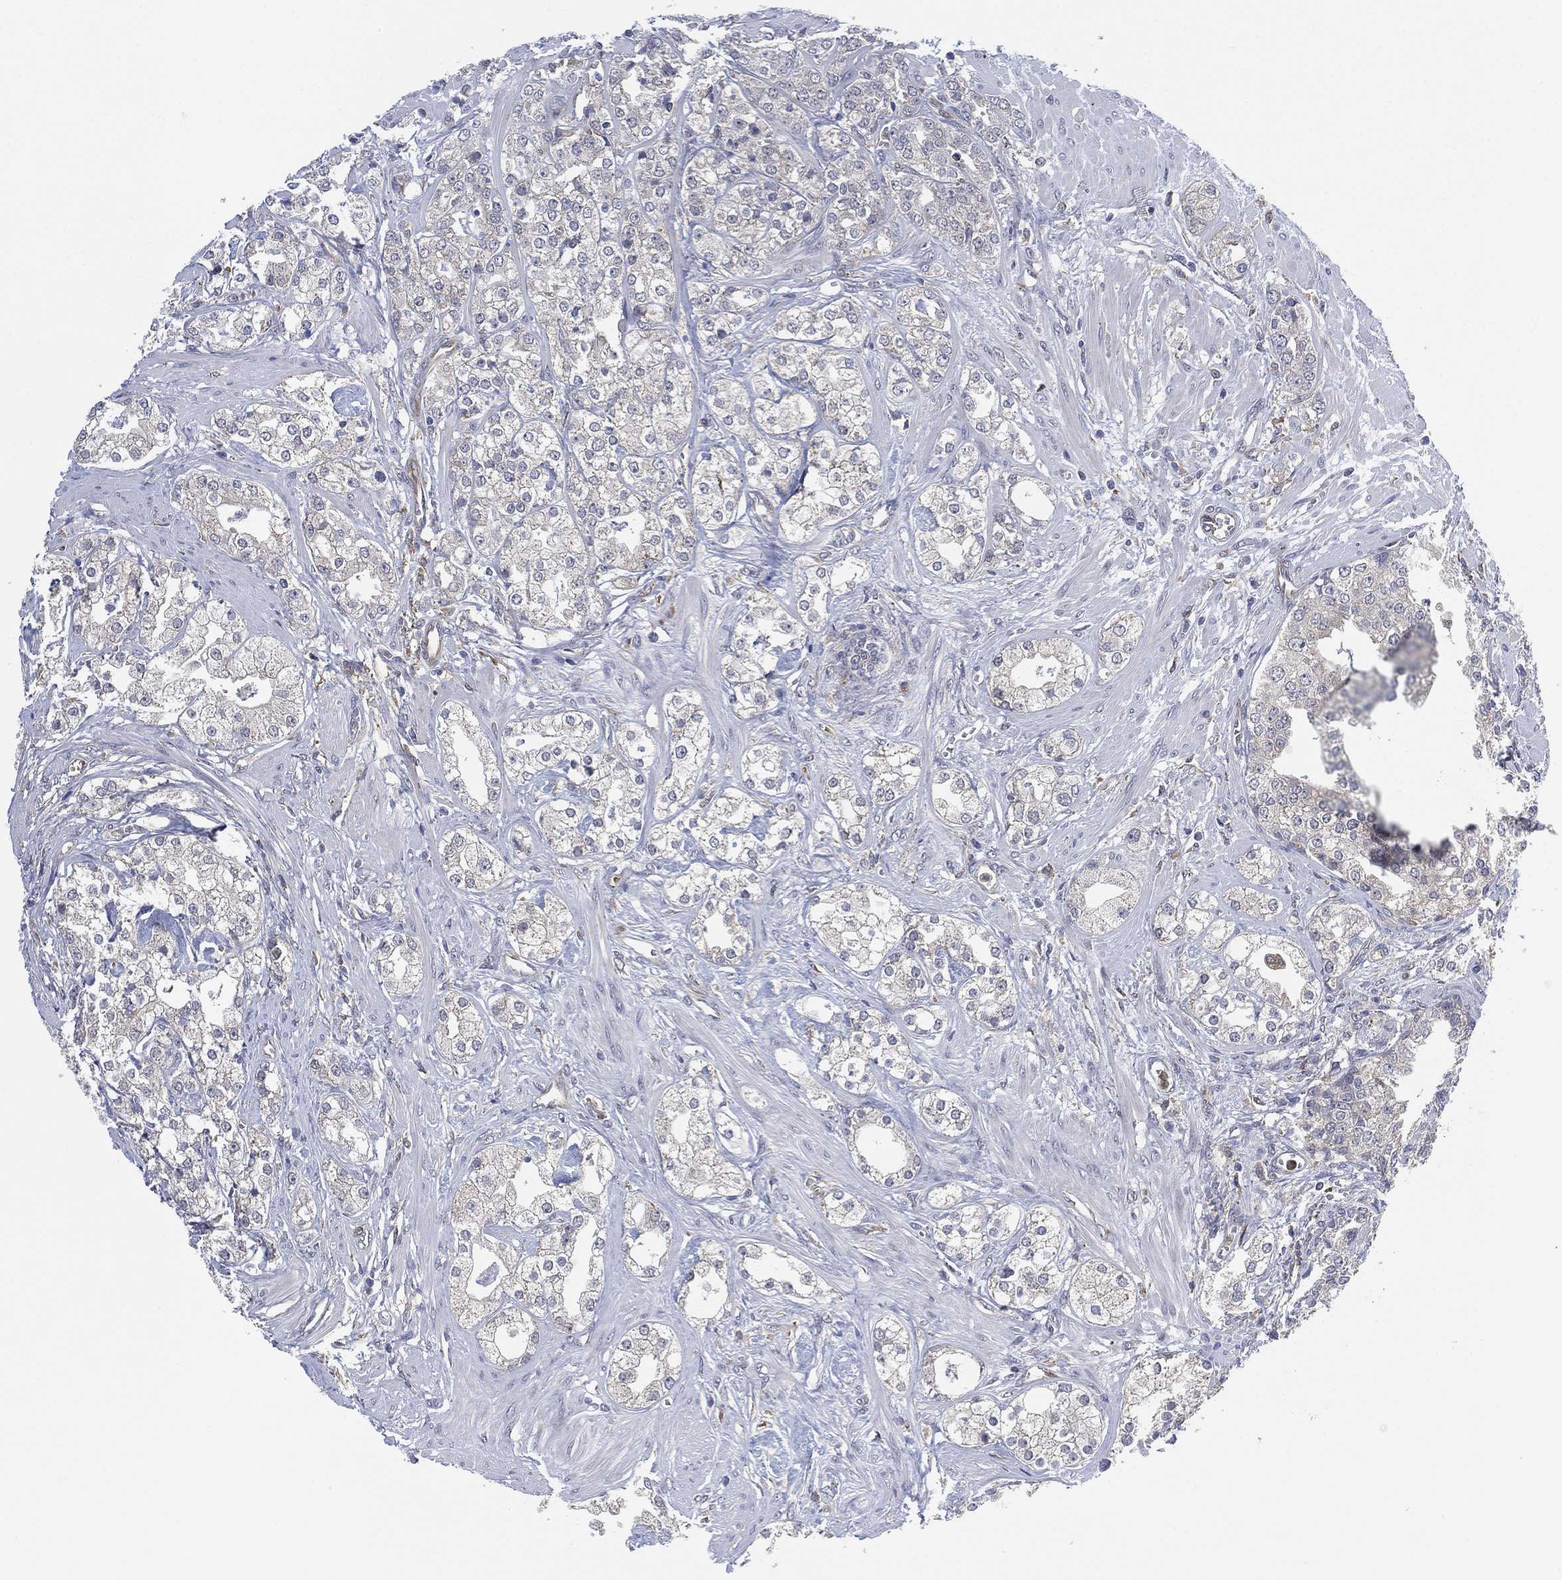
{"staining": {"intensity": "negative", "quantity": "none", "location": "none"}, "tissue": "prostate cancer", "cell_type": "Tumor cells", "image_type": "cancer", "snomed": [{"axis": "morphology", "description": "Adenocarcinoma, NOS"}, {"axis": "topography", "description": "Prostate and seminal vesicle, NOS"}, {"axis": "topography", "description": "Prostate"}], "caption": "An immunohistochemistry micrograph of prostate cancer is shown. There is no staining in tumor cells of prostate cancer.", "gene": "FES", "patient": {"sex": "male", "age": 62}}